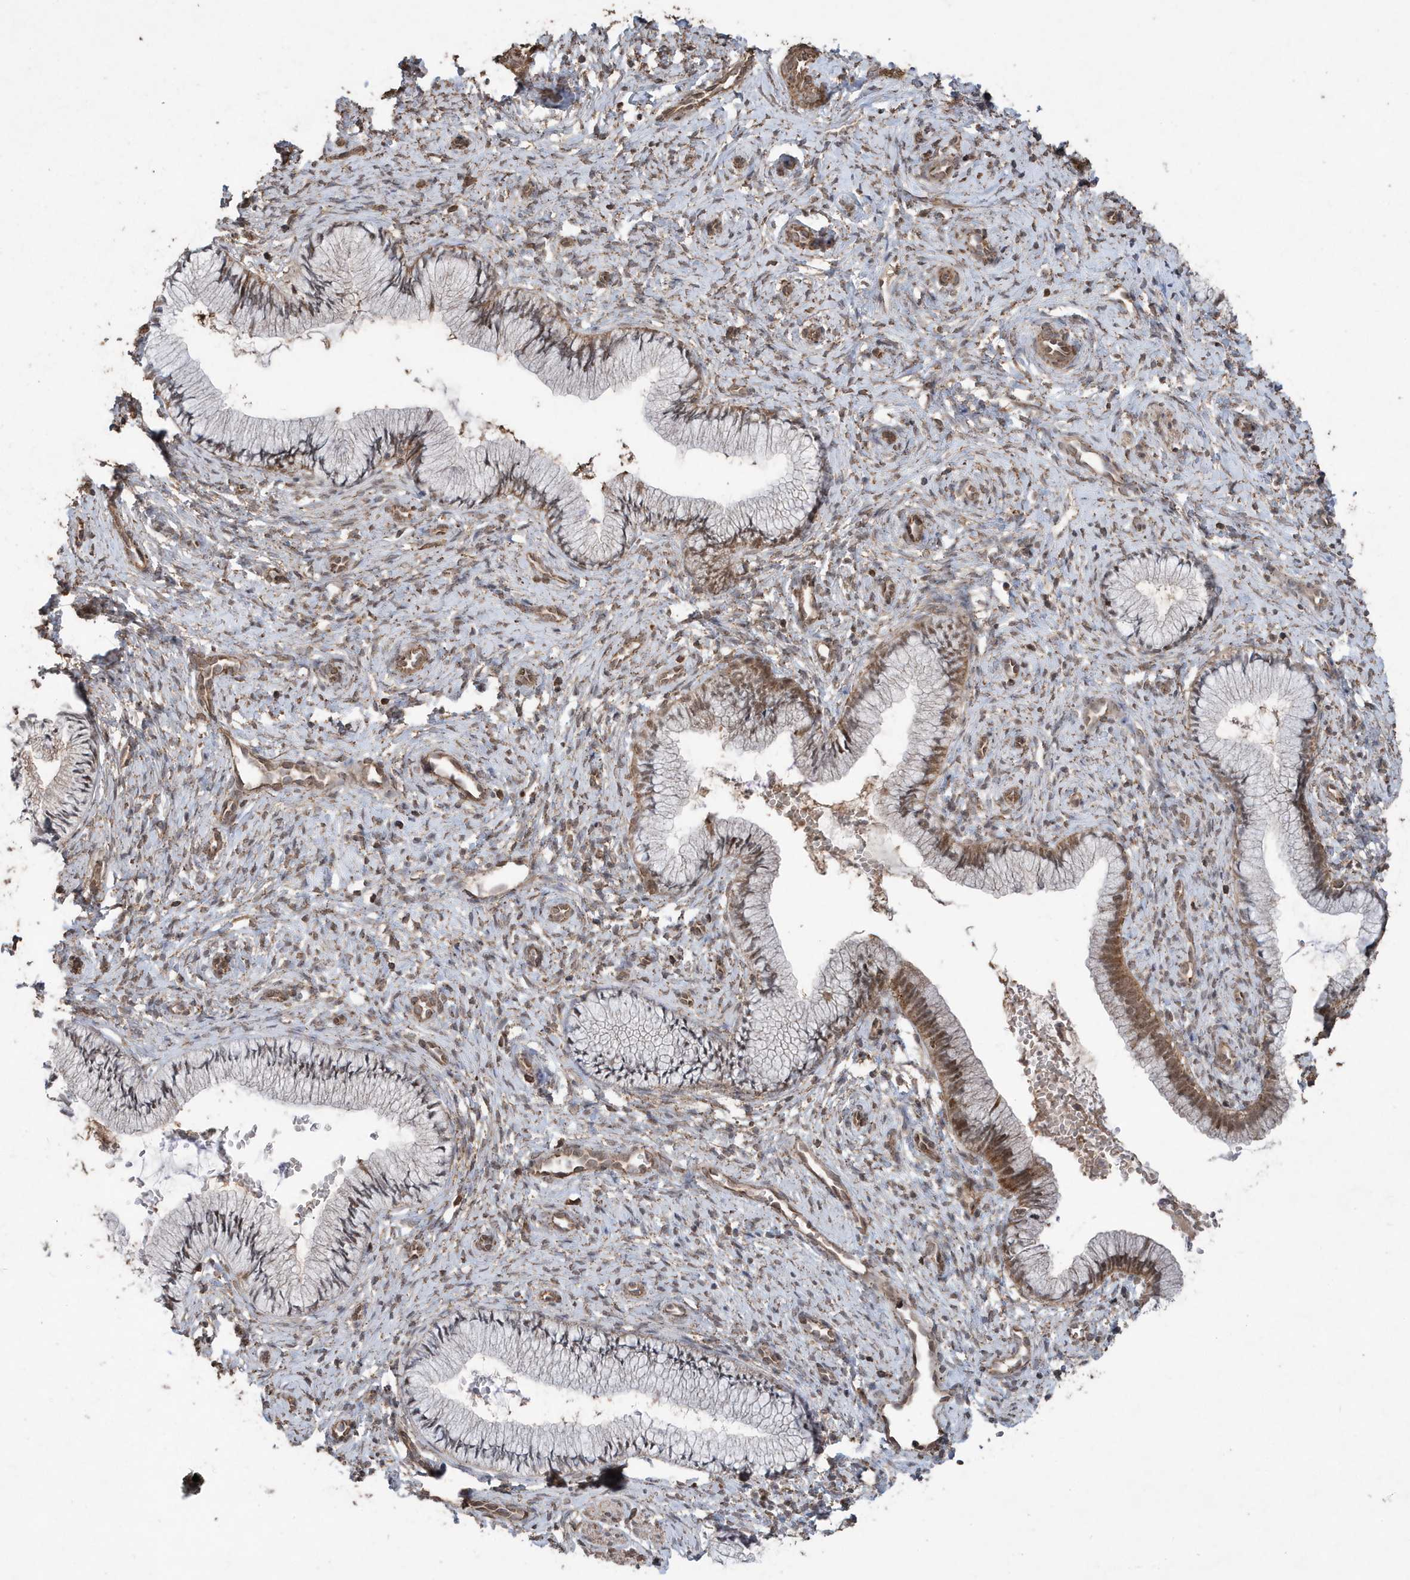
{"staining": {"intensity": "moderate", "quantity": "<25%", "location": "cytoplasmic/membranous,nuclear"}, "tissue": "cervix", "cell_type": "Glandular cells", "image_type": "normal", "snomed": [{"axis": "morphology", "description": "Normal tissue, NOS"}, {"axis": "topography", "description": "Cervix"}], "caption": "Immunohistochemistry of benign cervix displays low levels of moderate cytoplasmic/membranous,nuclear expression in about <25% of glandular cells. The protein of interest is shown in brown color, while the nuclei are stained blue.", "gene": "PAXBP1", "patient": {"sex": "female", "age": 27}}